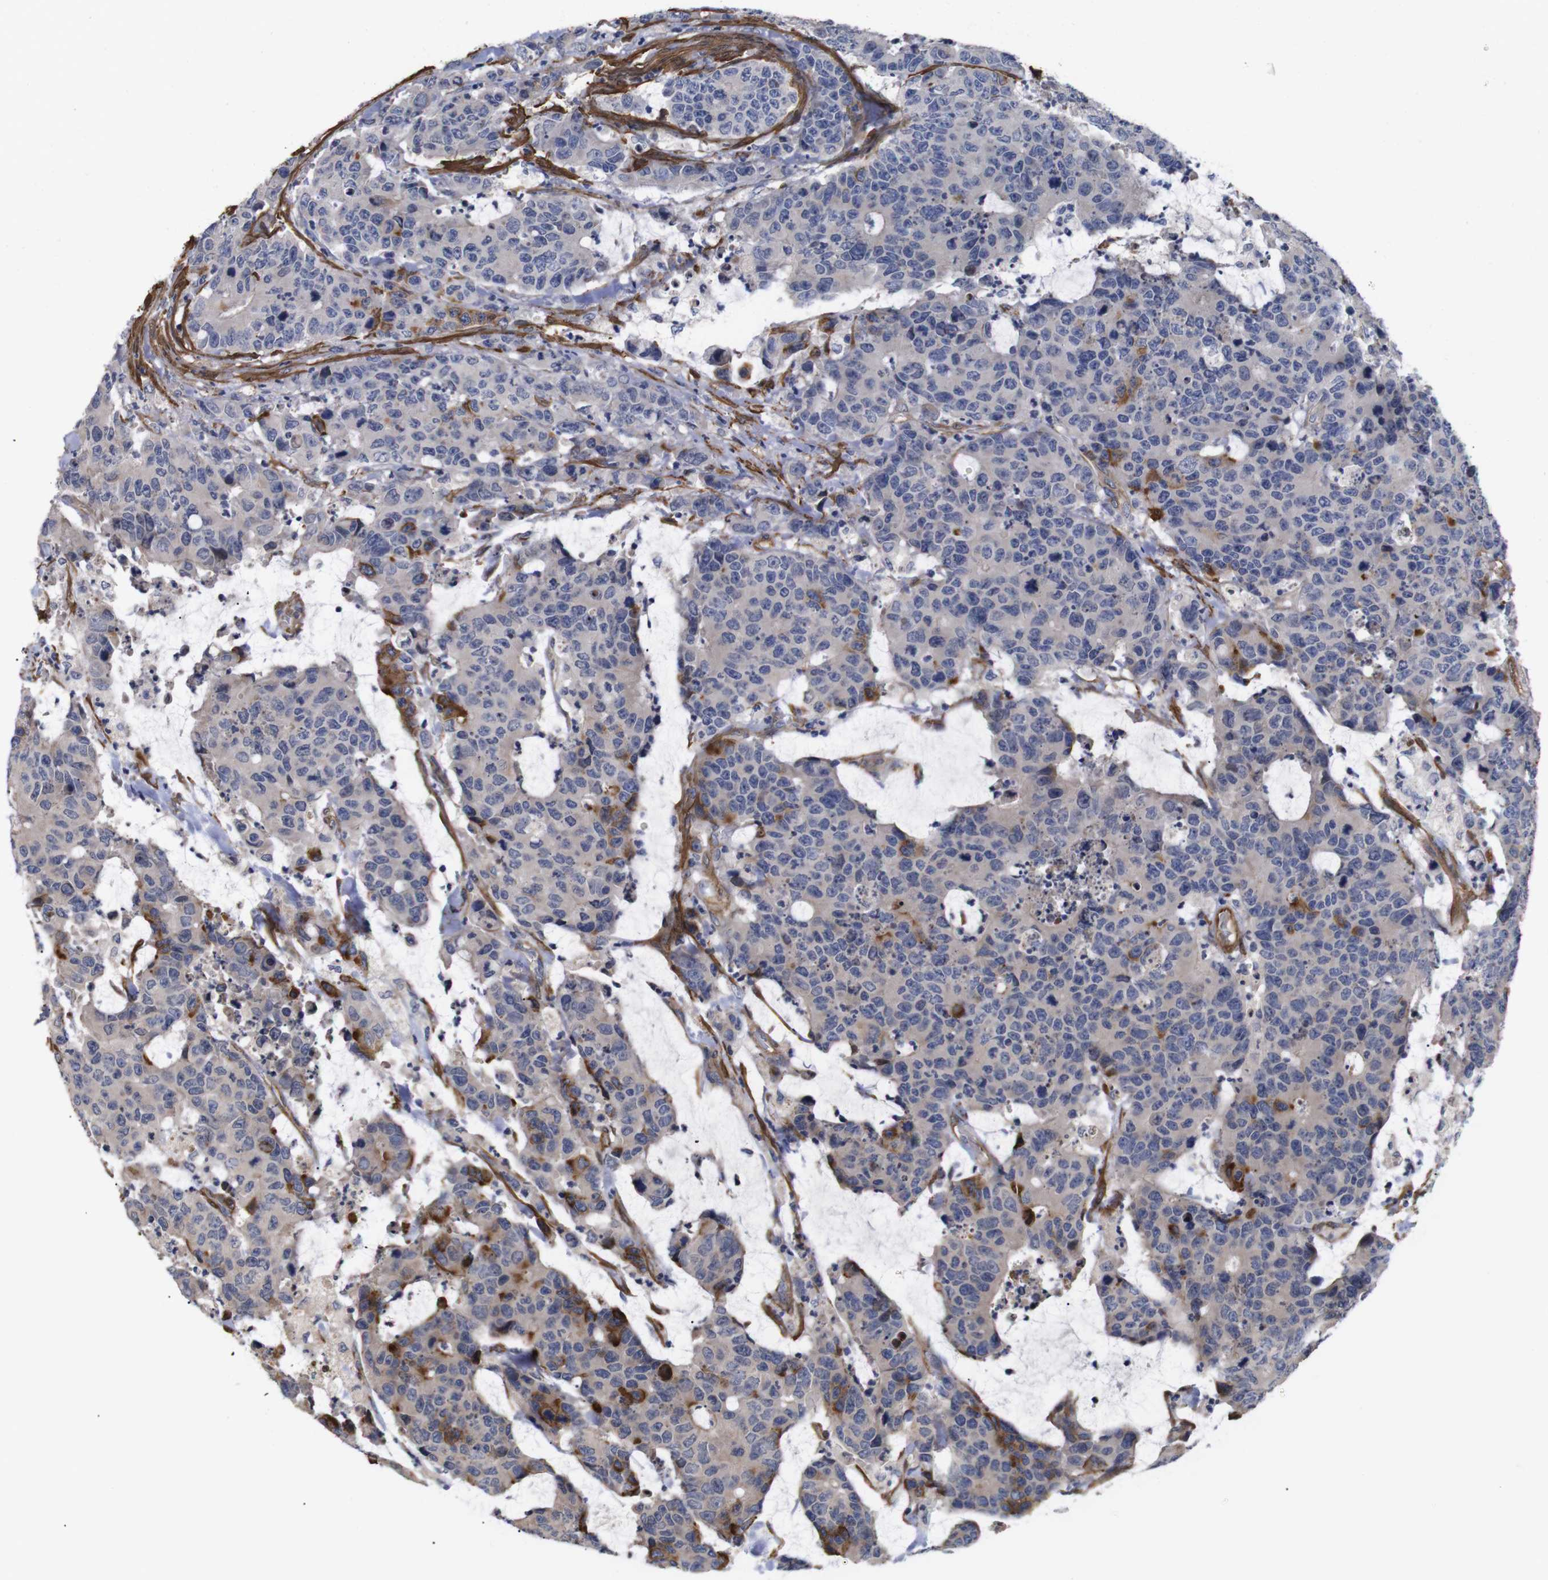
{"staining": {"intensity": "negative", "quantity": "none", "location": "none"}, "tissue": "colorectal cancer", "cell_type": "Tumor cells", "image_type": "cancer", "snomed": [{"axis": "morphology", "description": "Adenocarcinoma, NOS"}, {"axis": "topography", "description": "Colon"}], "caption": "This image is of colorectal cancer (adenocarcinoma) stained with immunohistochemistry (IHC) to label a protein in brown with the nuclei are counter-stained blue. There is no expression in tumor cells. Nuclei are stained in blue.", "gene": "PDLIM5", "patient": {"sex": "female", "age": 86}}